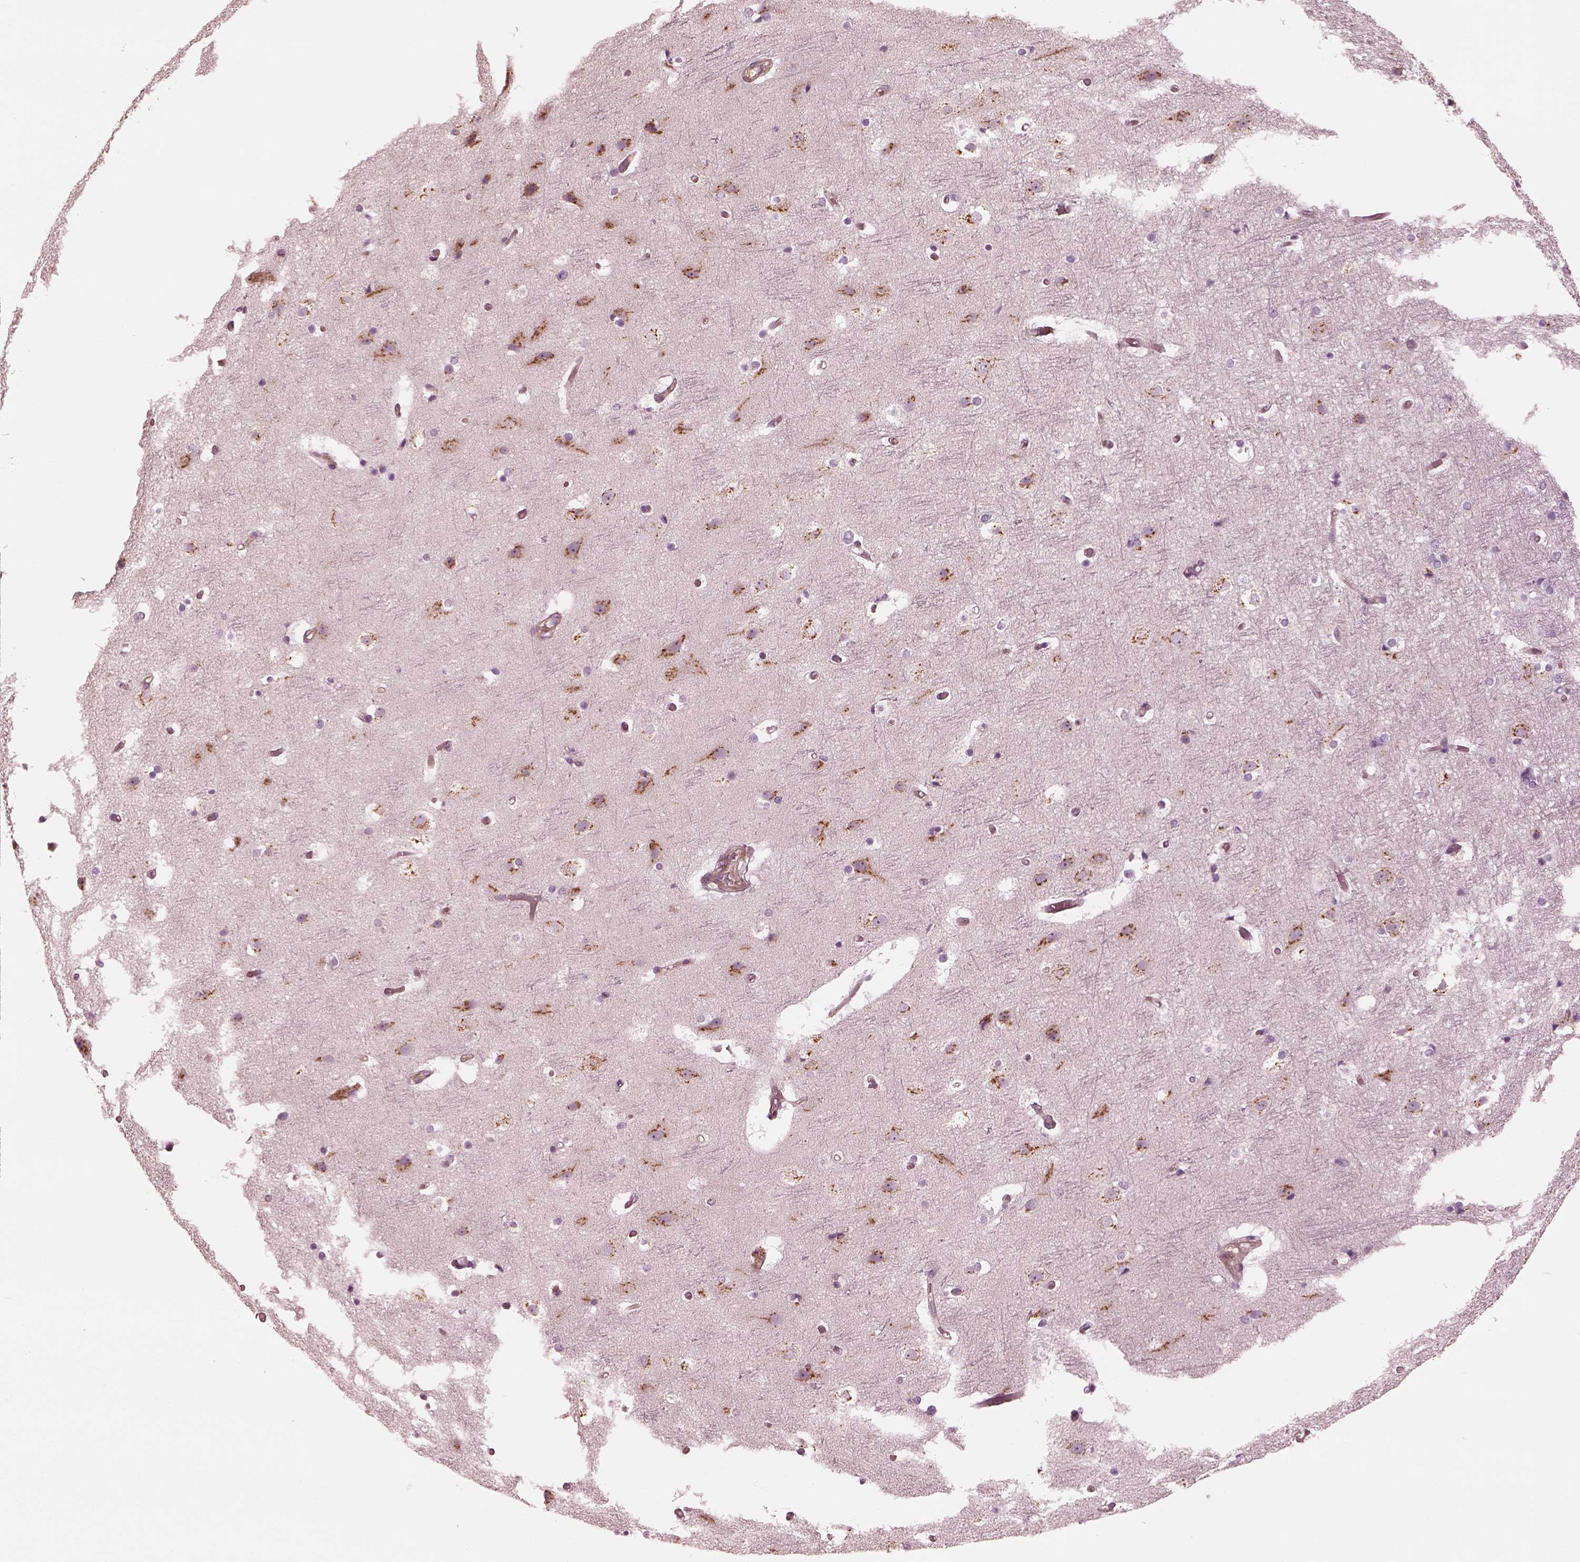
{"staining": {"intensity": "weak", "quantity": "<25%", "location": "cytoplasmic/membranous"}, "tissue": "cerebral cortex", "cell_type": "Endothelial cells", "image_type": "normal", "snomed": [{"axis": "morphology", "description": "Normal tissue, NOS"}, {"axis": "topography", "description": "Cerebral cortex"}], "caption": "DAB immunohistochemical staining of benign human cerebral cortex displays no significant staining in endothelial cells.", "gene": "ELAPOR1", "patient": {"sex": "female", "age": 52}}